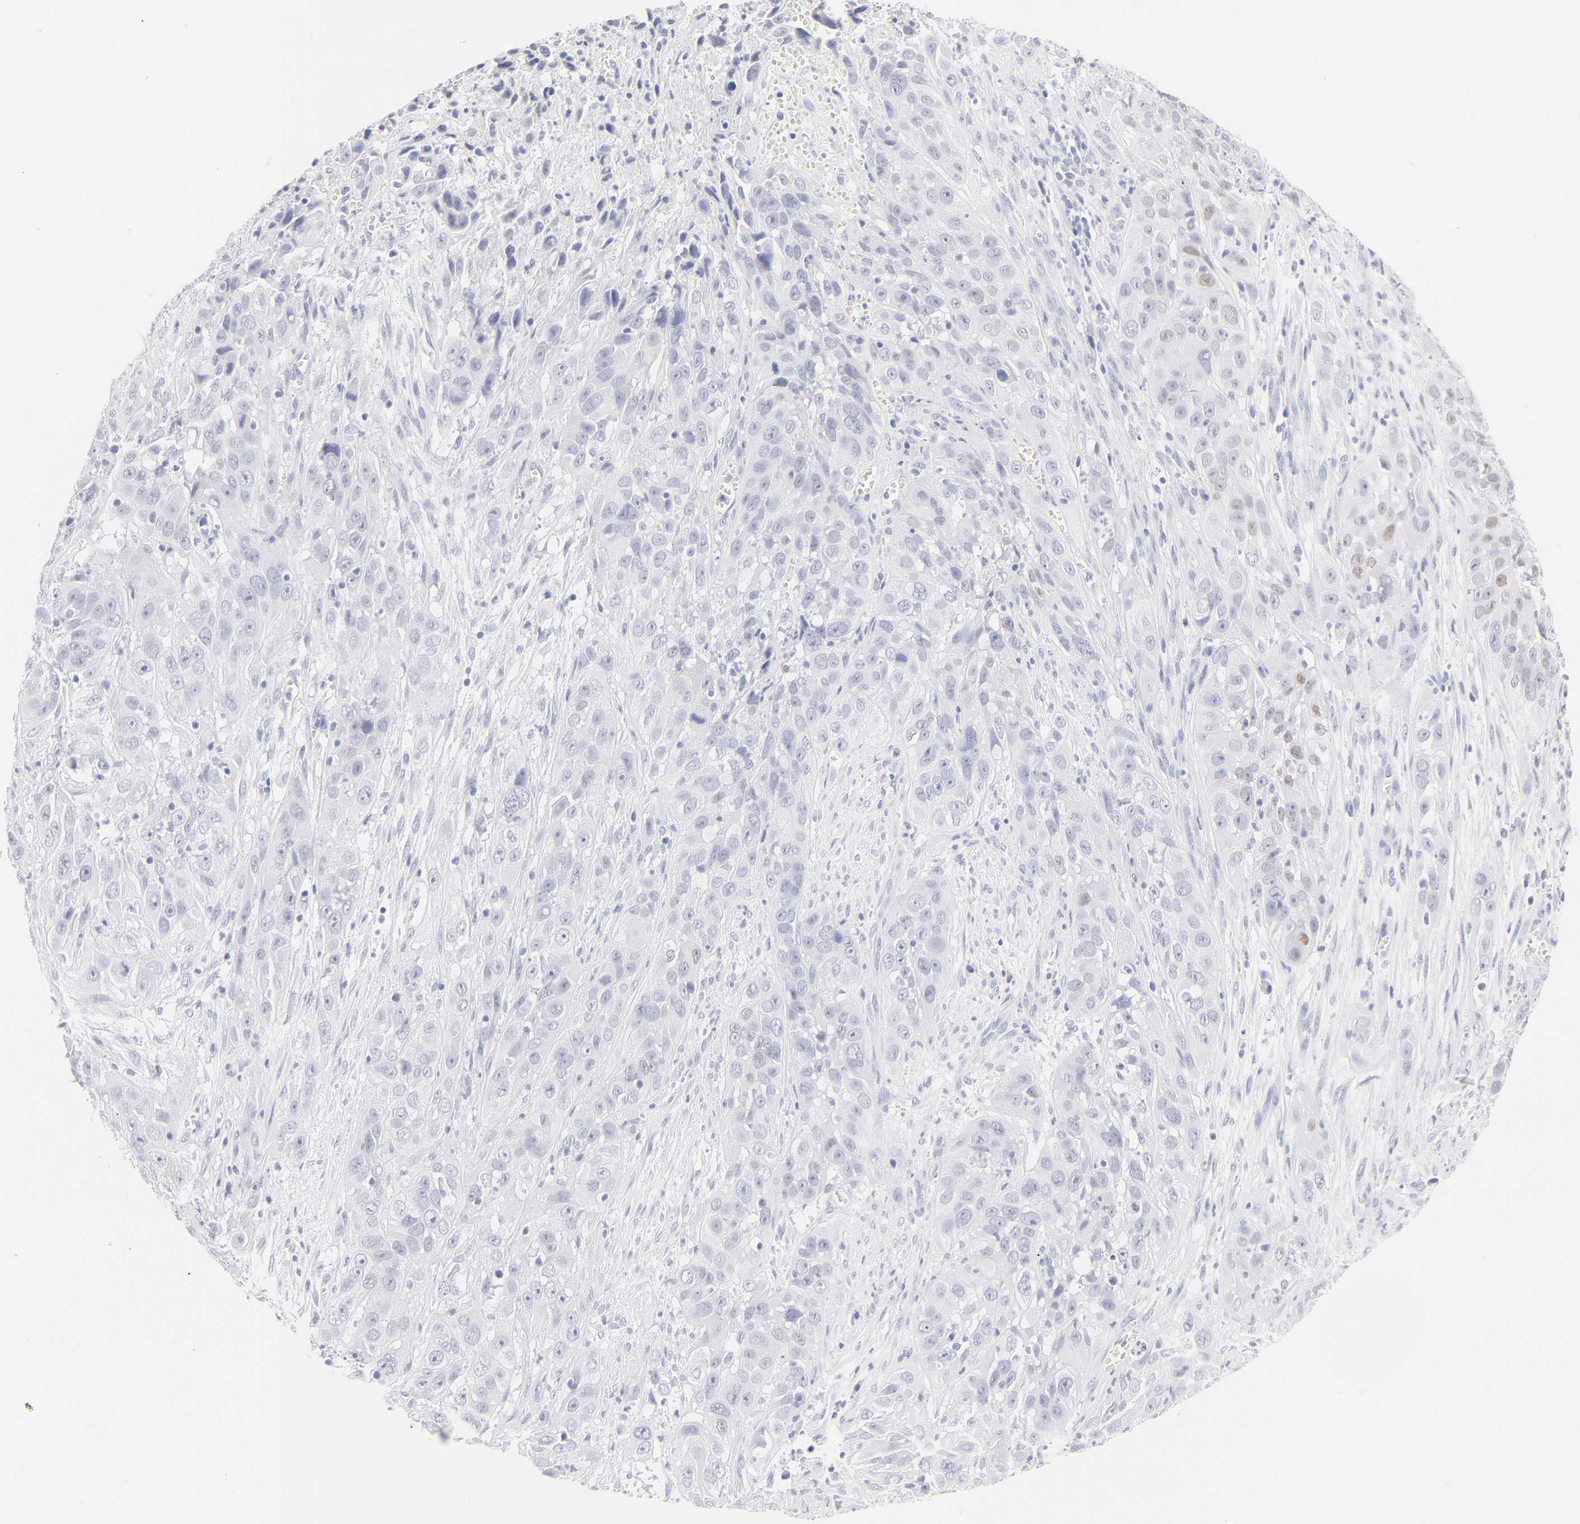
{"staining": {"intensity": "negative", "quantity": "none", "location": "none"}, "tissue": "cervical cancer", "cell_type": "Tumor cells", "image_type": "cancer", "snomed": [{"axis": "morphology", "description": "Squamous cell carcinoma, NOS"}, {"axis": "topography", "description": "Cervix"}], "caption": "The immunohistochemistry (IHC) histopathology image has no significant expression in tumor cells of squamous cell carcinoma (cervical) tissue.", "gene": "ELF3", "patient": {"sex": "female", "age": 32}}